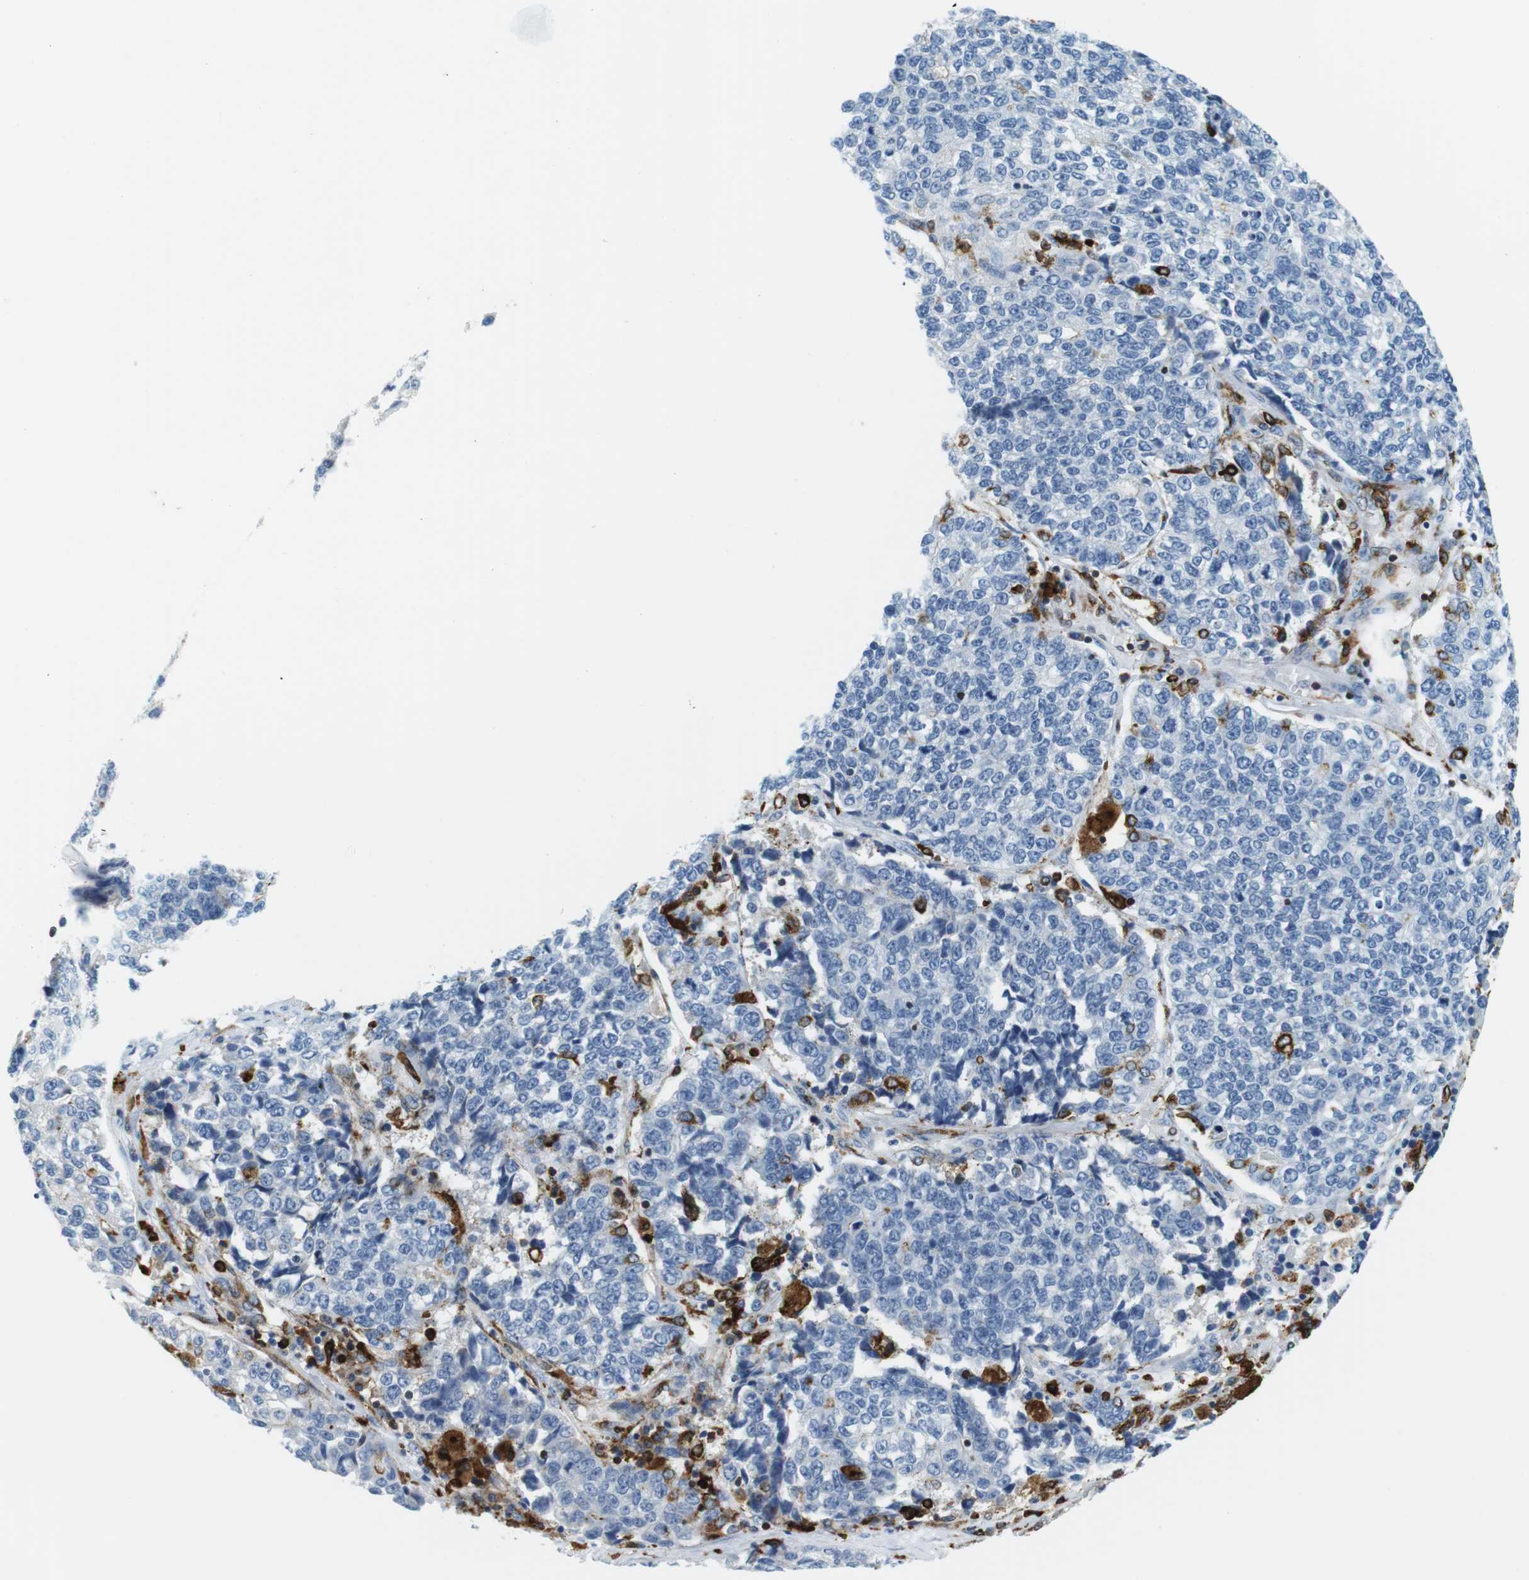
{"staining": {"intensity": "negative", "quantity": "none", "location": "none"}, "tissue": "lung cancer", "cell_type": "Tumor cells", "image_type": "cancer", "snomed": [{"axis": "morphology", "description": "Adenocarcinoma, NOS"}, {"axis": "topography", "description": "Lung"}], "caption": "The IHC image has no significant staining in tumor cells of lung adenocarcinoma tissue.", "gene": "CIITA", "patient": {"sex": "male", "age": 49}}